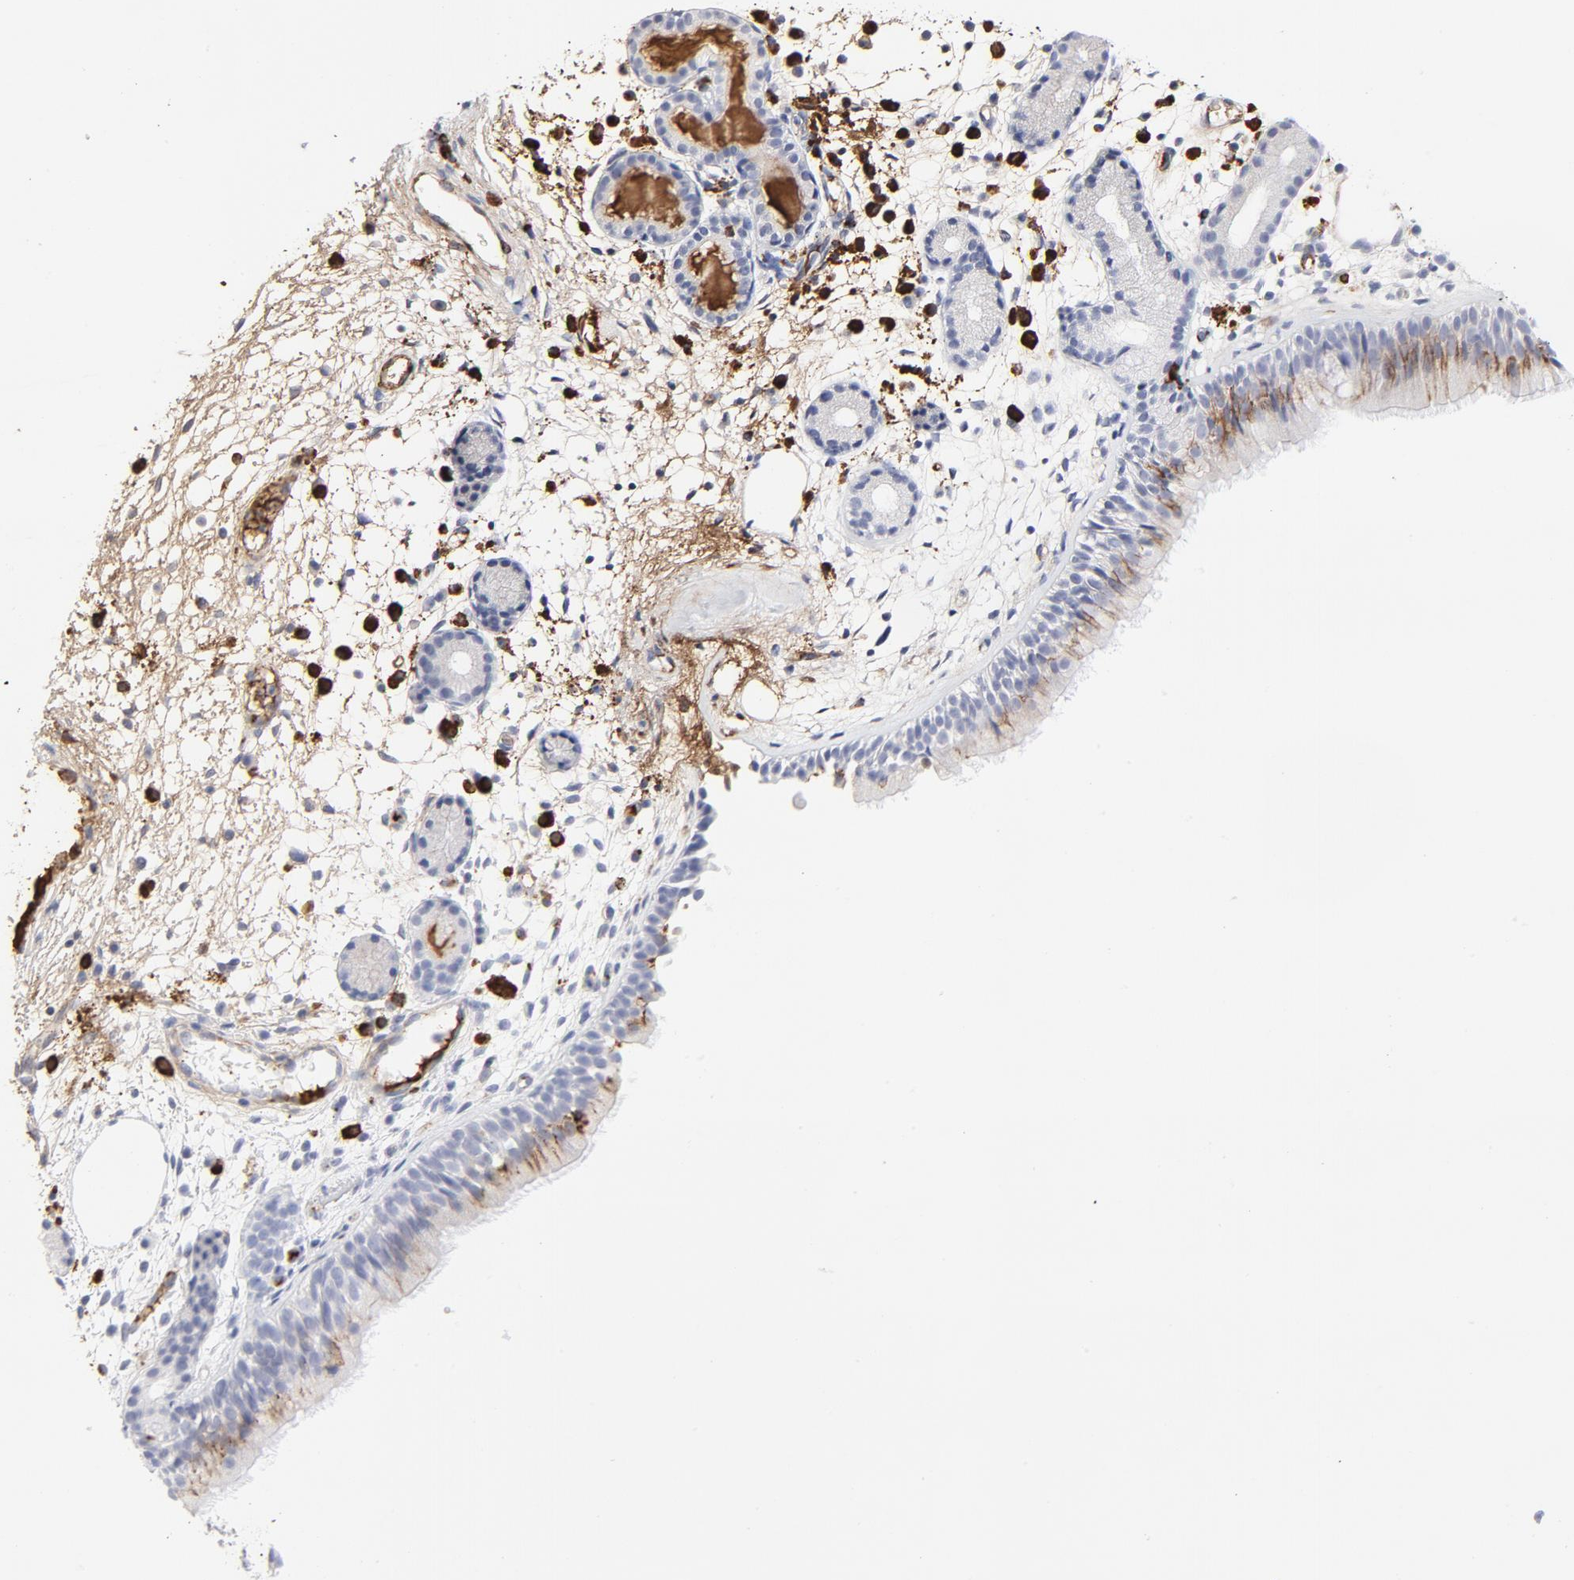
{"staining": {"intensity": "negative", "quantity": "none", "location": "none"}, "tissue": "nasopharynx", "cell_type": "Respiratory epithelial cells", "image_type": "normal", "snomed": [{"axis": "morphology", "description": "Normal tissue, NOS"}, {"axis": "morphology", "description": "Inflammation, NOS"}, {"axis": "topography", "description": "Nasopharynx"}], "caption": "Immunohistochemical staining of benign human nasopharynx exhibits no significant staining in respiratory epithelial cells.", "gene": "PLAT", "patient": {"sex": "female", "age": 55}}